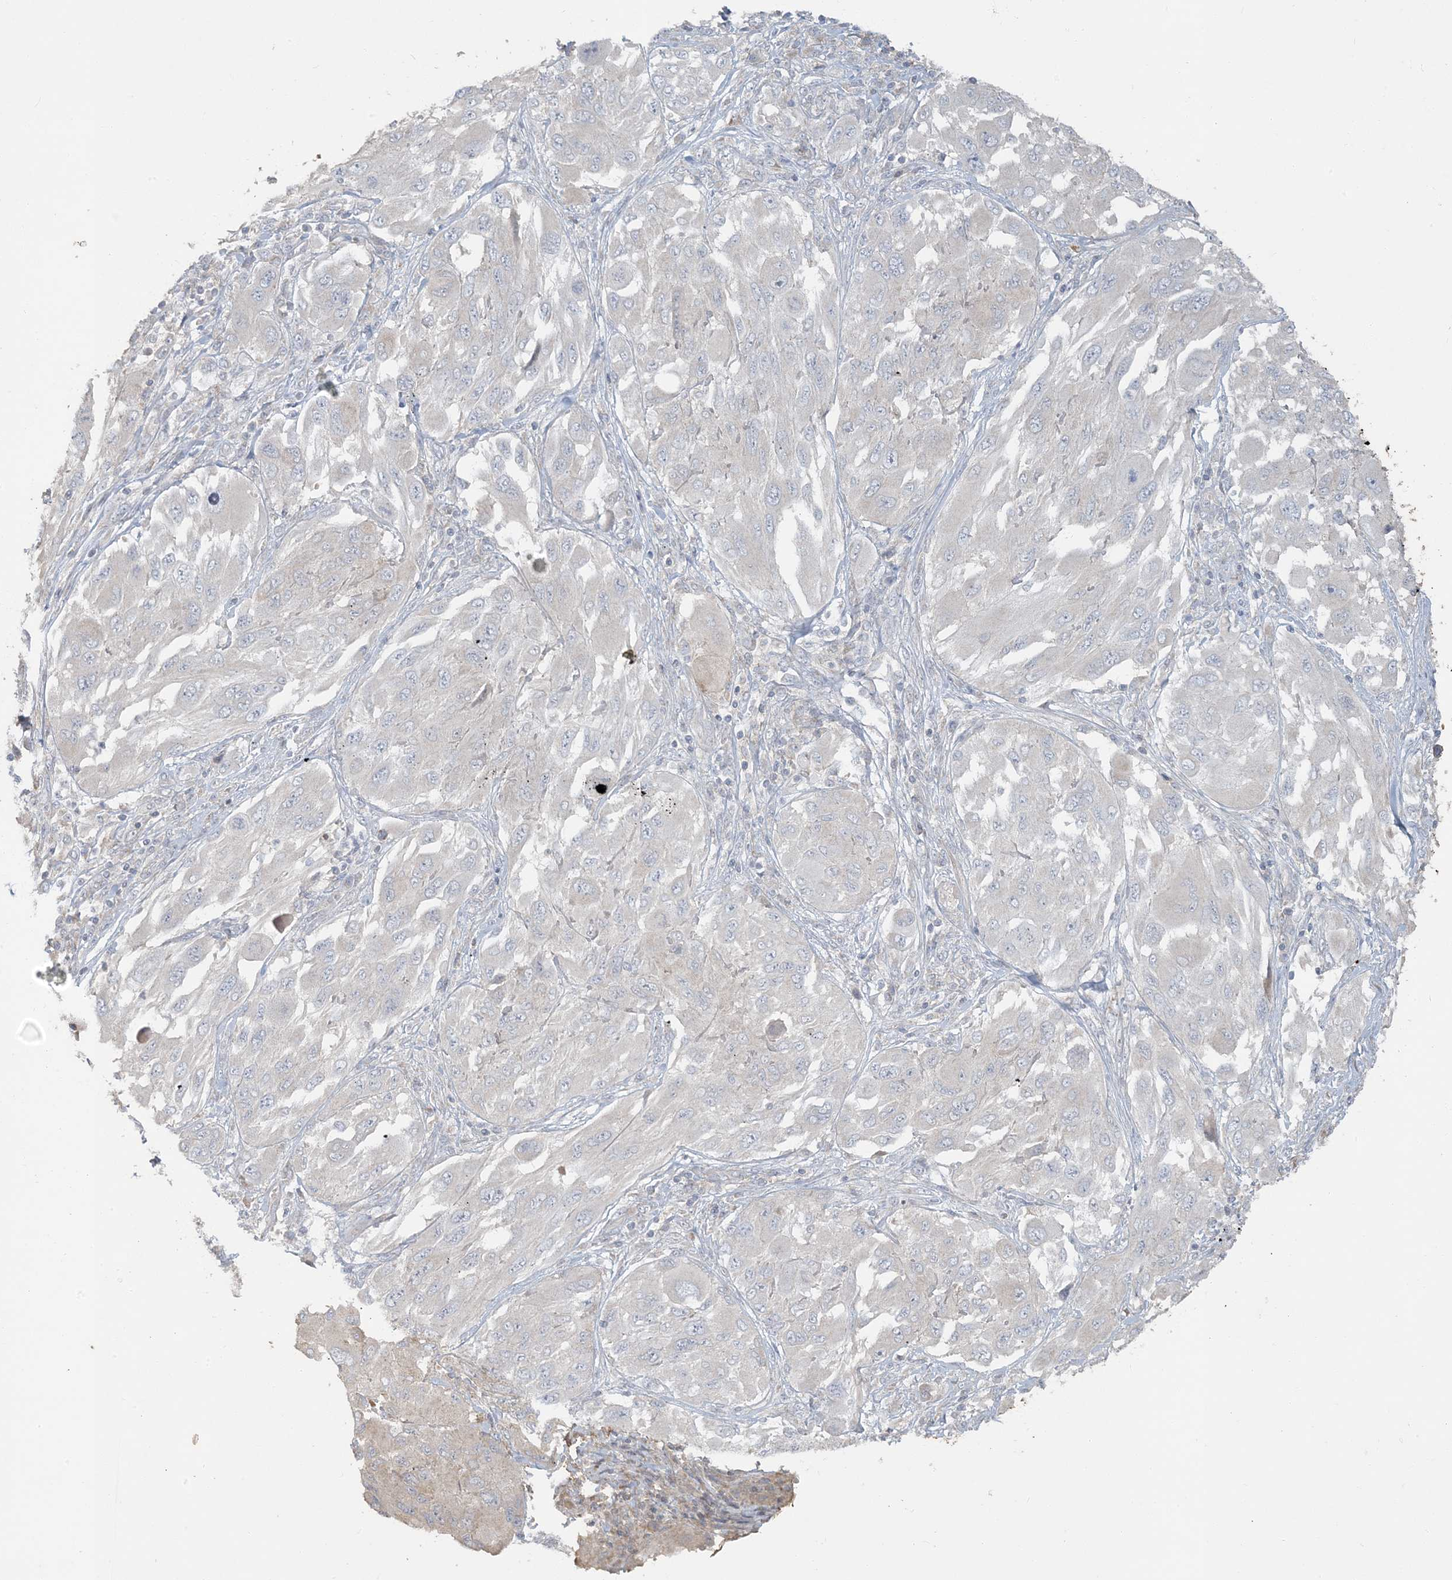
{"staining": {"intensity": "negative", "quantity": "none", "location": "none"}, "tissue": "melanoma", "cell_type": "Tumor cells", "image_type": "cancer", "snomed": [{"axis": "morphology", "description": "Malignant melanoma, NOS"}, {"axis": "topography", "description": "Skin"}], "caption": "Human malignant melanoma stained for a protein using IHC shows no positivity in tumor cells.", "gene": "LTN1", "patient": {"sex": "female", "age": 91}}